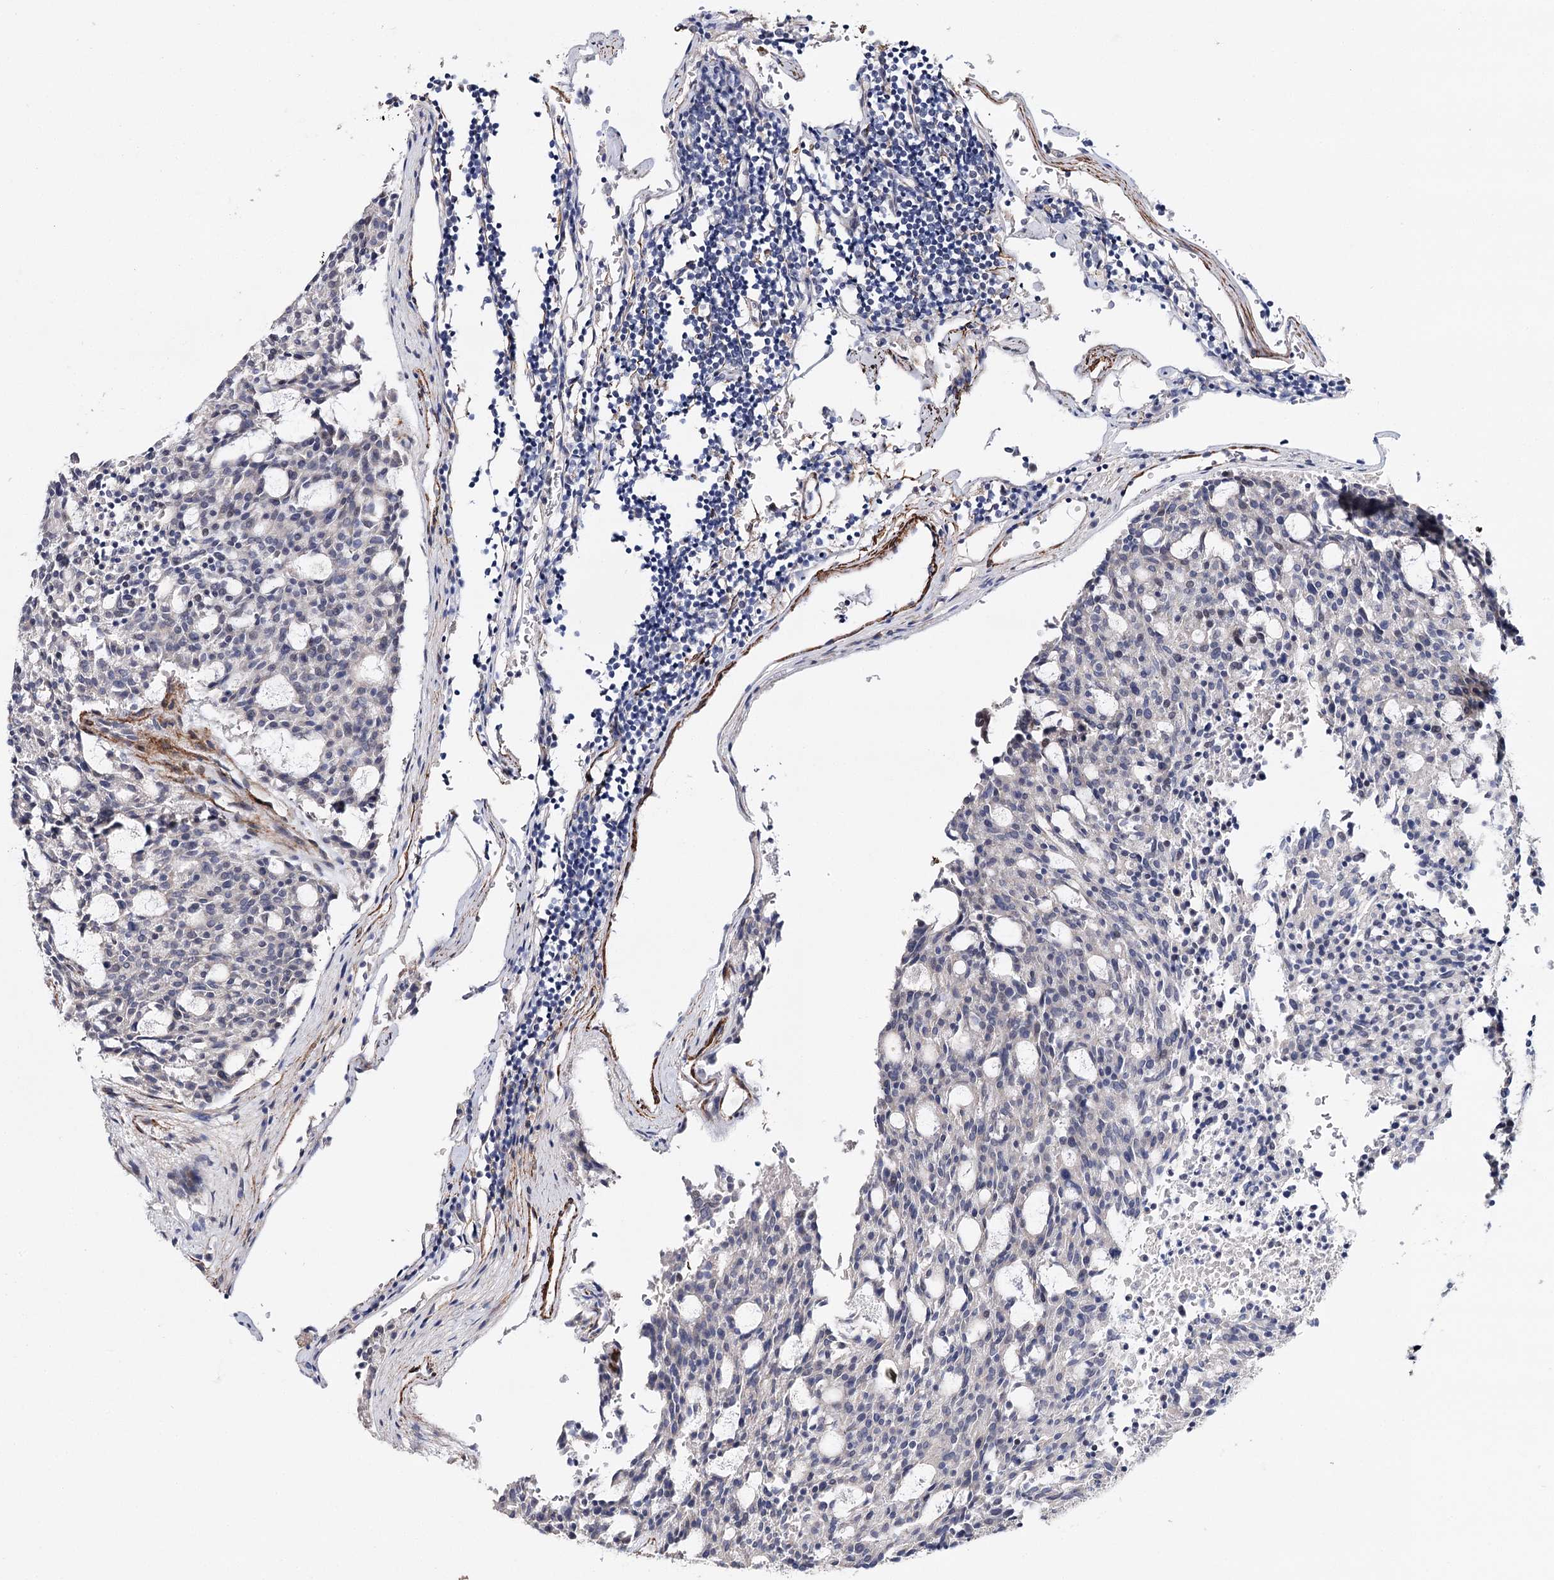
{"staining": {"intensity": "negative", "quantity": "none", "location": "none"}, "tissue": "carcinoid", "cell_type": "Tumor cells", "image_type": "cancer", "snomed": [{"axis": "morphology", "description": "Carcinoid, malignant, NOS"}, {"axis": "topography", "description": "Pancreas"}], "caption": "DAB immunohistochemical staining of human carcinoid displays no significant staining in tumor cells.", "gene": "CFAP46", "patient": {"sex": "female", "age": 54}}